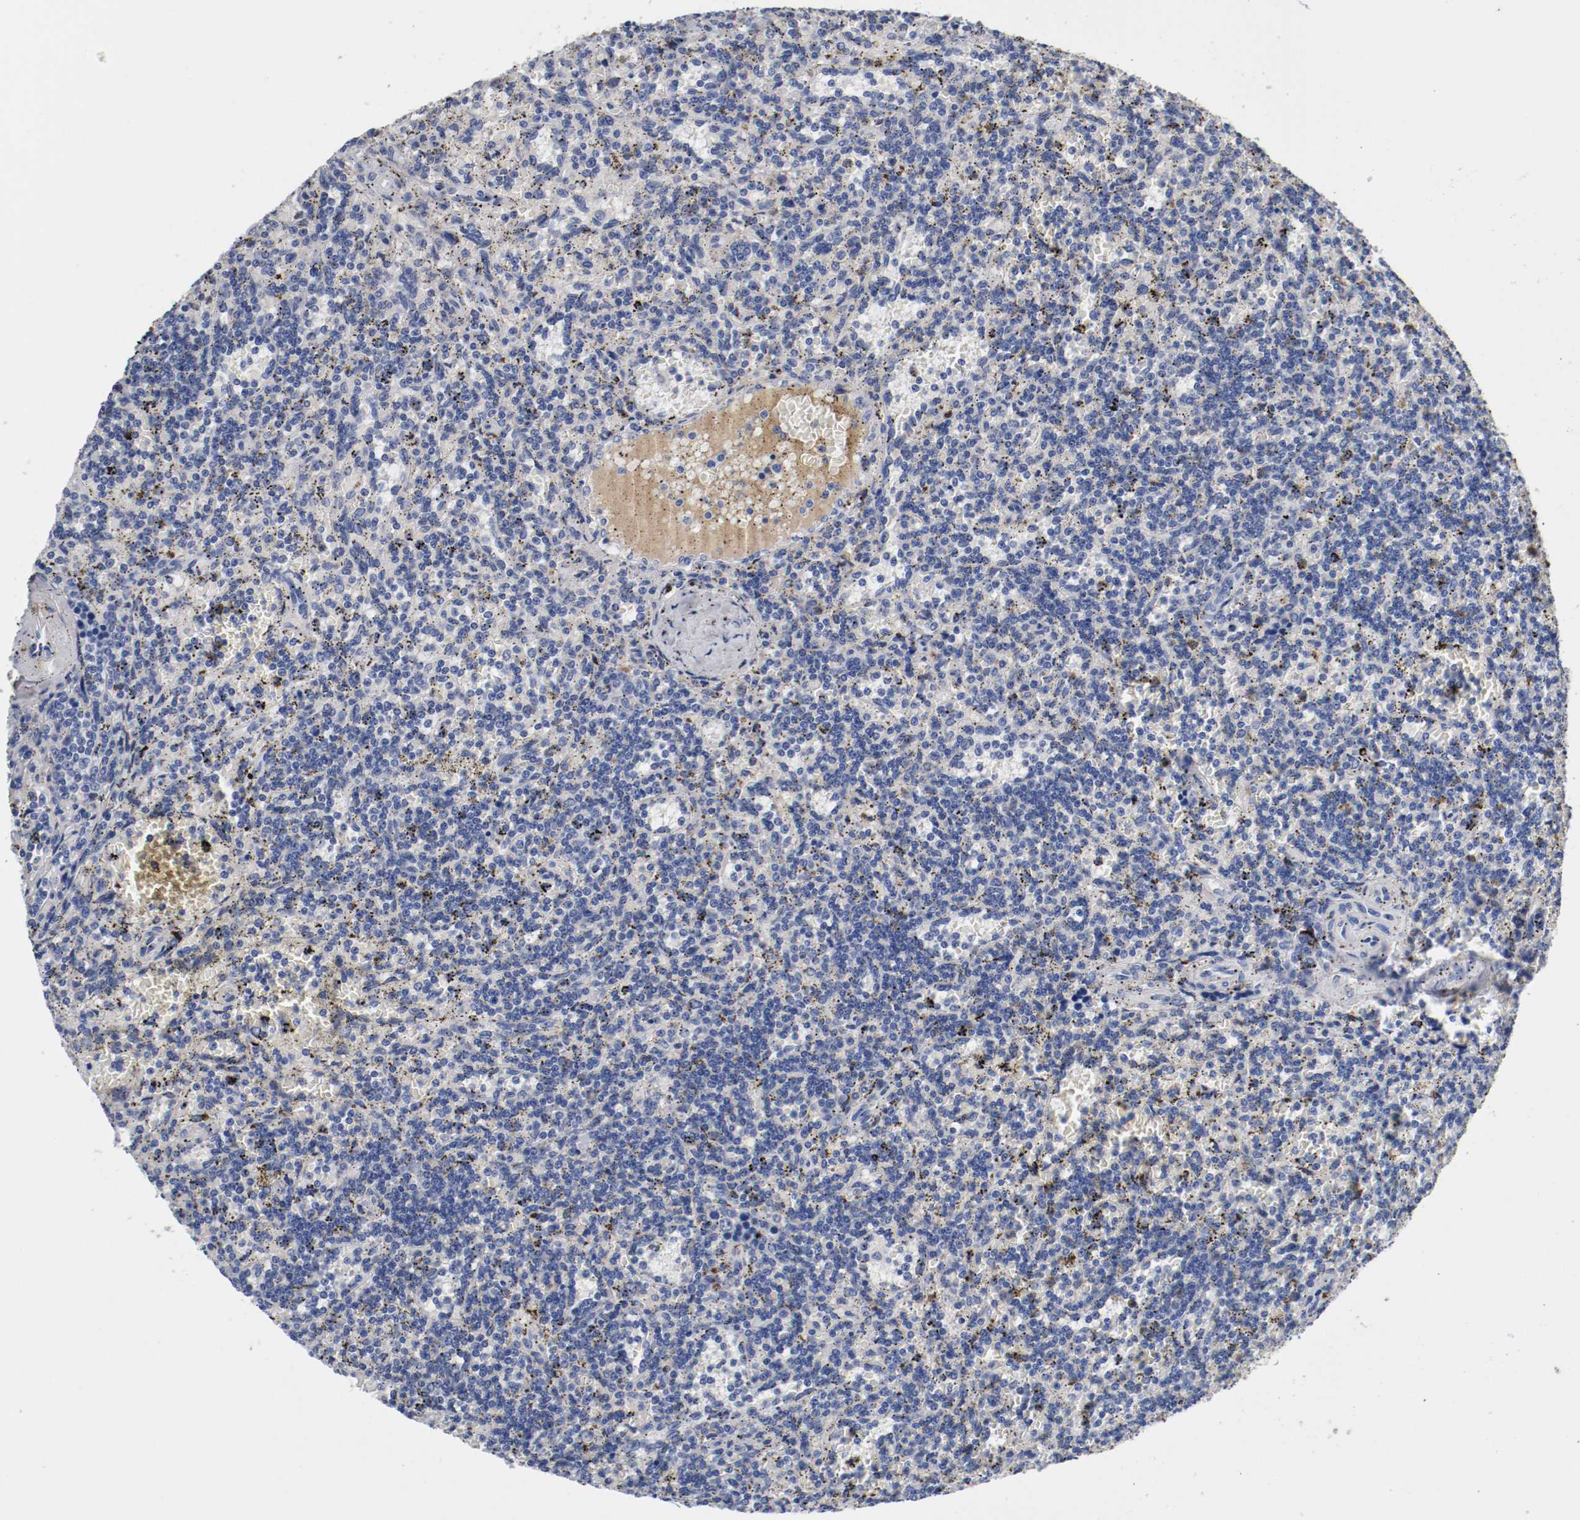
{"staining": {"intensity": "negative", "quantity": "none", "location": "none"}, "tissue": "lymphoma", "cell_type": "Tumor cells", "image_type": "cancer", "snomed": [{"axis": "morphology", "description": "Malignant lymphoma, non-Hodgkin's type, Low grade"}, {"axis": "topography", "description": "Spleen"}], "caption": "Immunohistochemical staining of lymphoma shows no significant expression in tumor cells.", "gene": "TNC", "patient": {"sex": "male", "age": 73}}